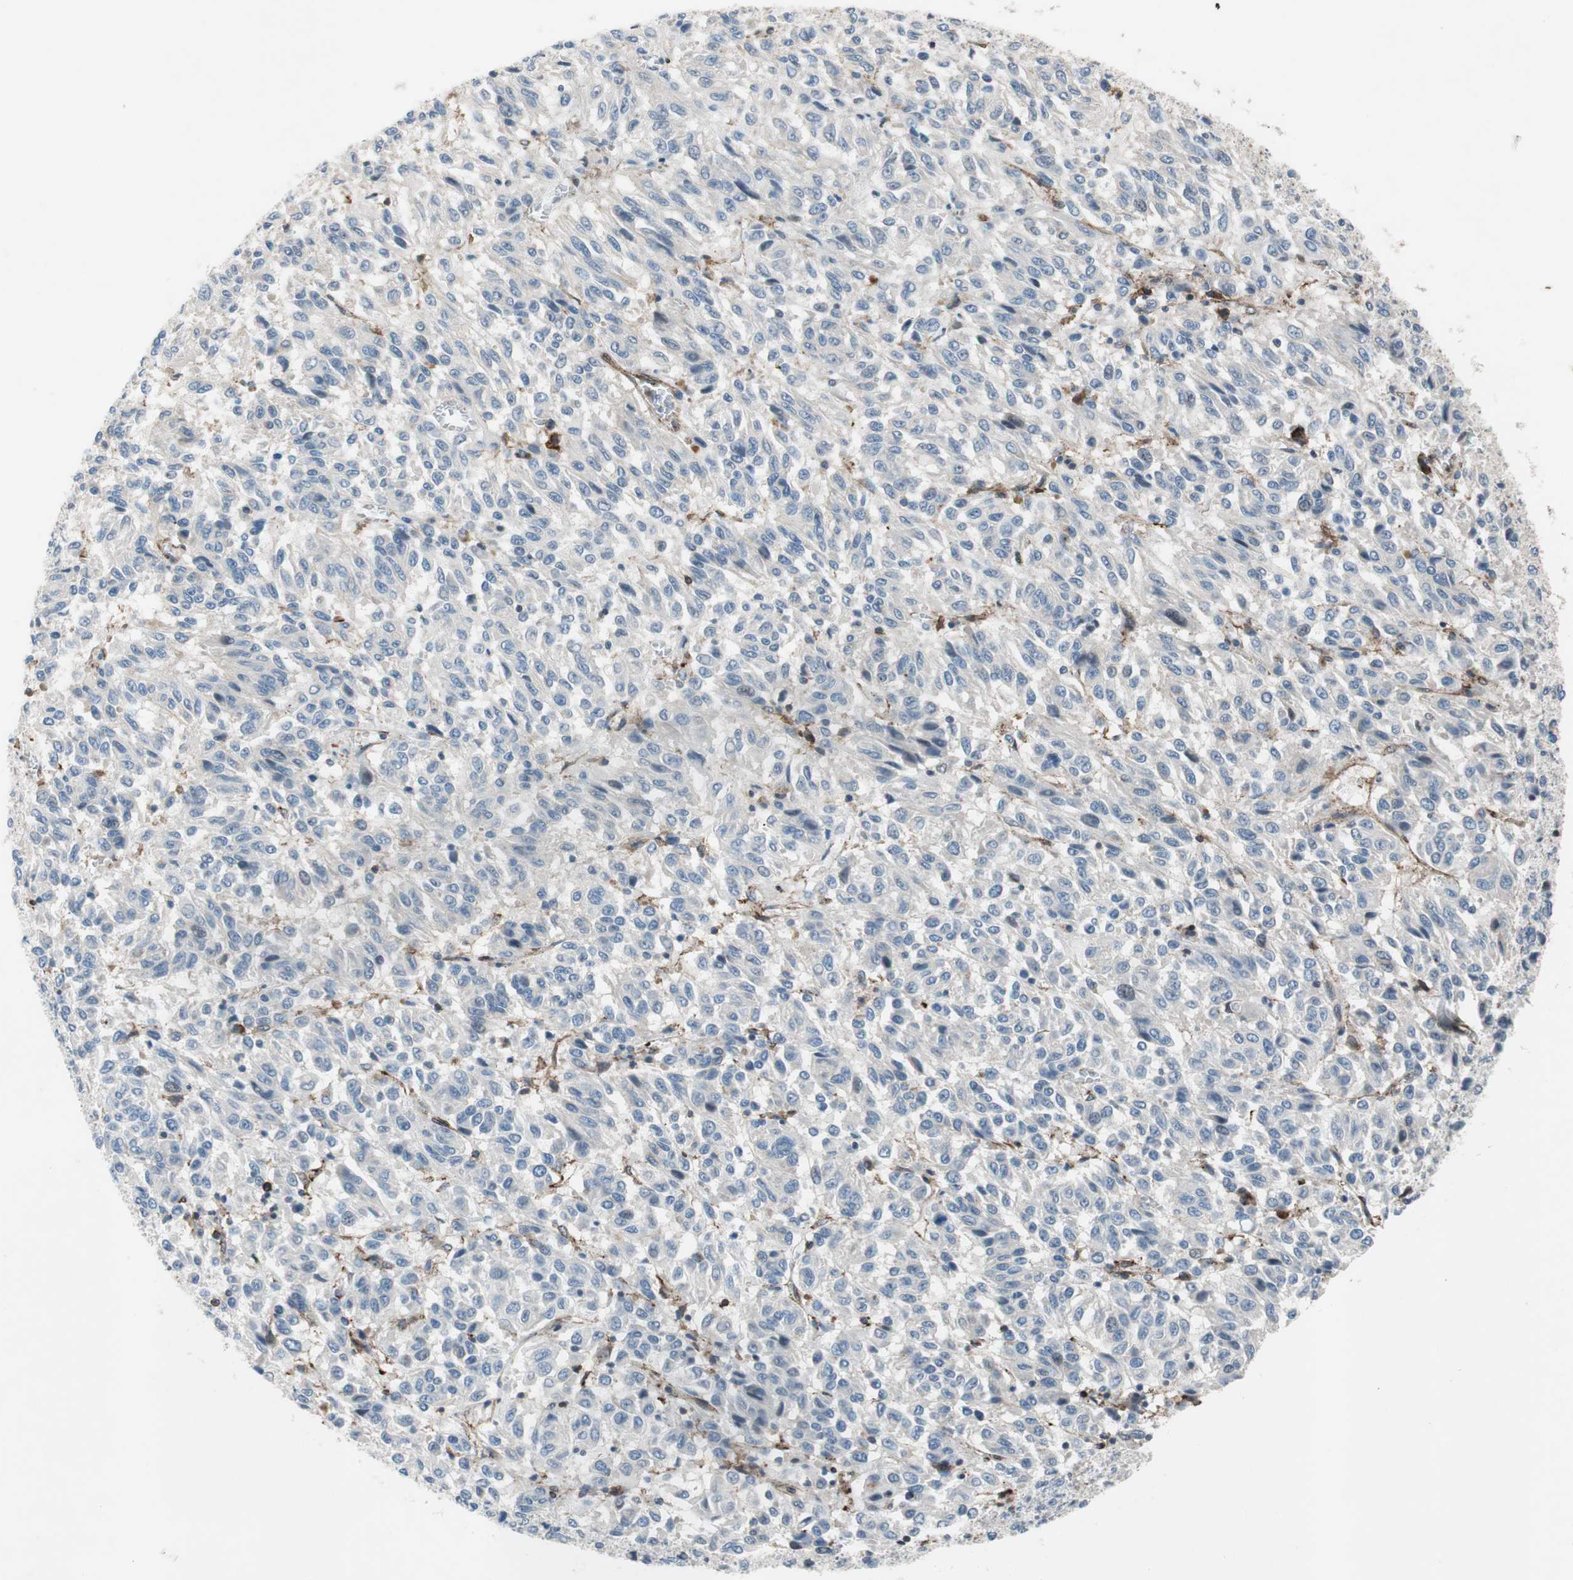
{"staining": {"intensity": "negative", "quantity": "none", "location": "none"}, "tissue": "melanoma", "cell_type": "Tumor cells", "image_type": "cancer", "snomed": [{"axis": "morphology", "description": "Malignant melanoma, Metastatic site"}, {"axis": "topography", "description": "Lung"}], "caption": "A high-resolution photomicrograph shows immunohistochemistry (IHC) staining of malignant melanoma (metastatic site), which demonstrates no significant staining in tumor cells.", "gene": "GRHL1", "patient": {"sex": "male", "age": 64}}